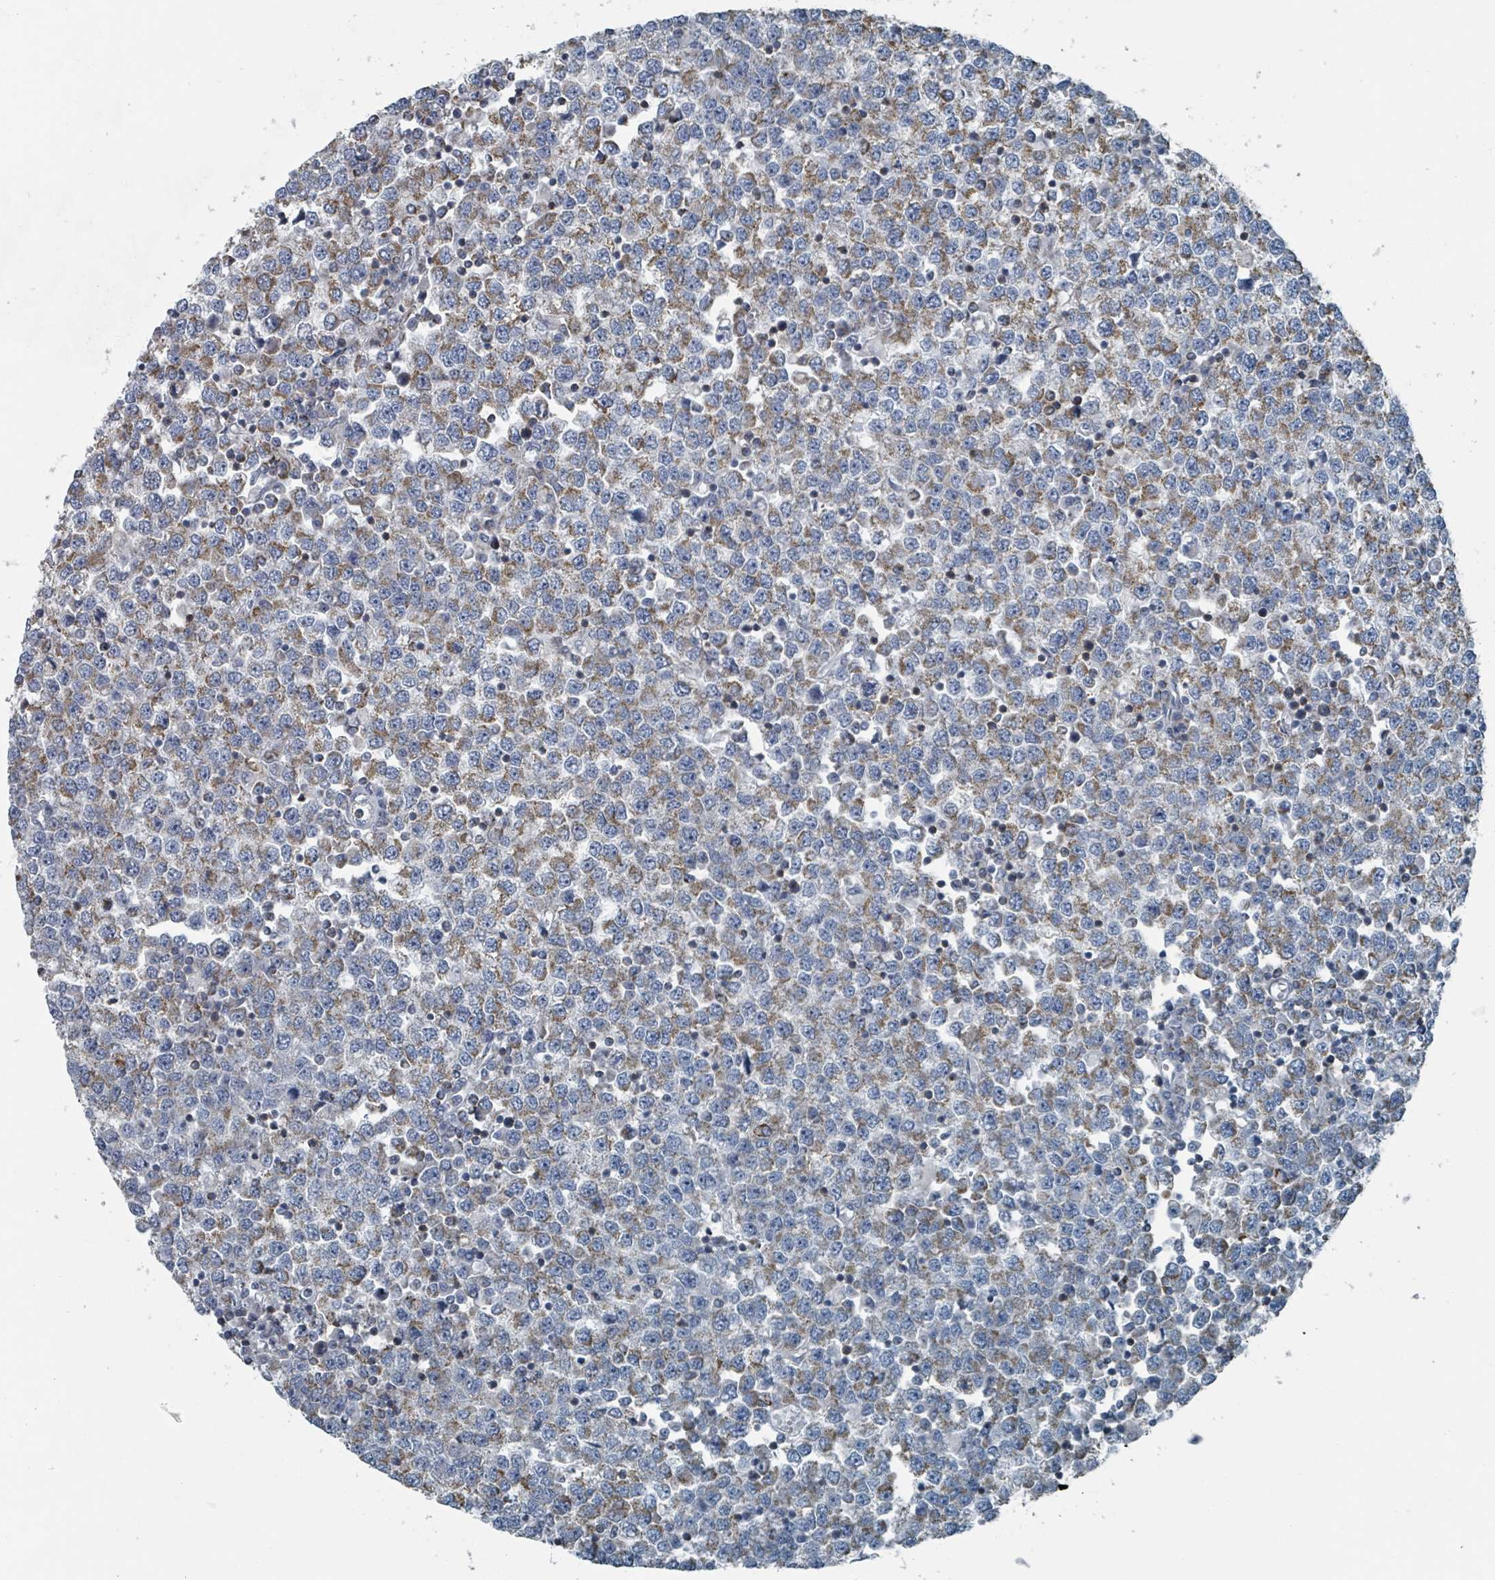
{"staining": {"intensity": "weak", "quantity": "25%-75%", "location": "cytoplasmic/membranous"}, "tissue": "testis cancer", "cell_type": "Tumor cells", "image_type": "cancer", "snomed": [{"axis": "morphology", "description": "Seminoma, NOS"}, {"axis": "topography", "description": "Testis"}], "caption": "High-power microscopy captured an IHC micrograph of seminoma (testis), revealing weak cytoplasmic/membranous positivity in approximately 25%-75% of tumor cells.", "gene": "ABHD18", "patient": {"sex": "male", "age": 65}}